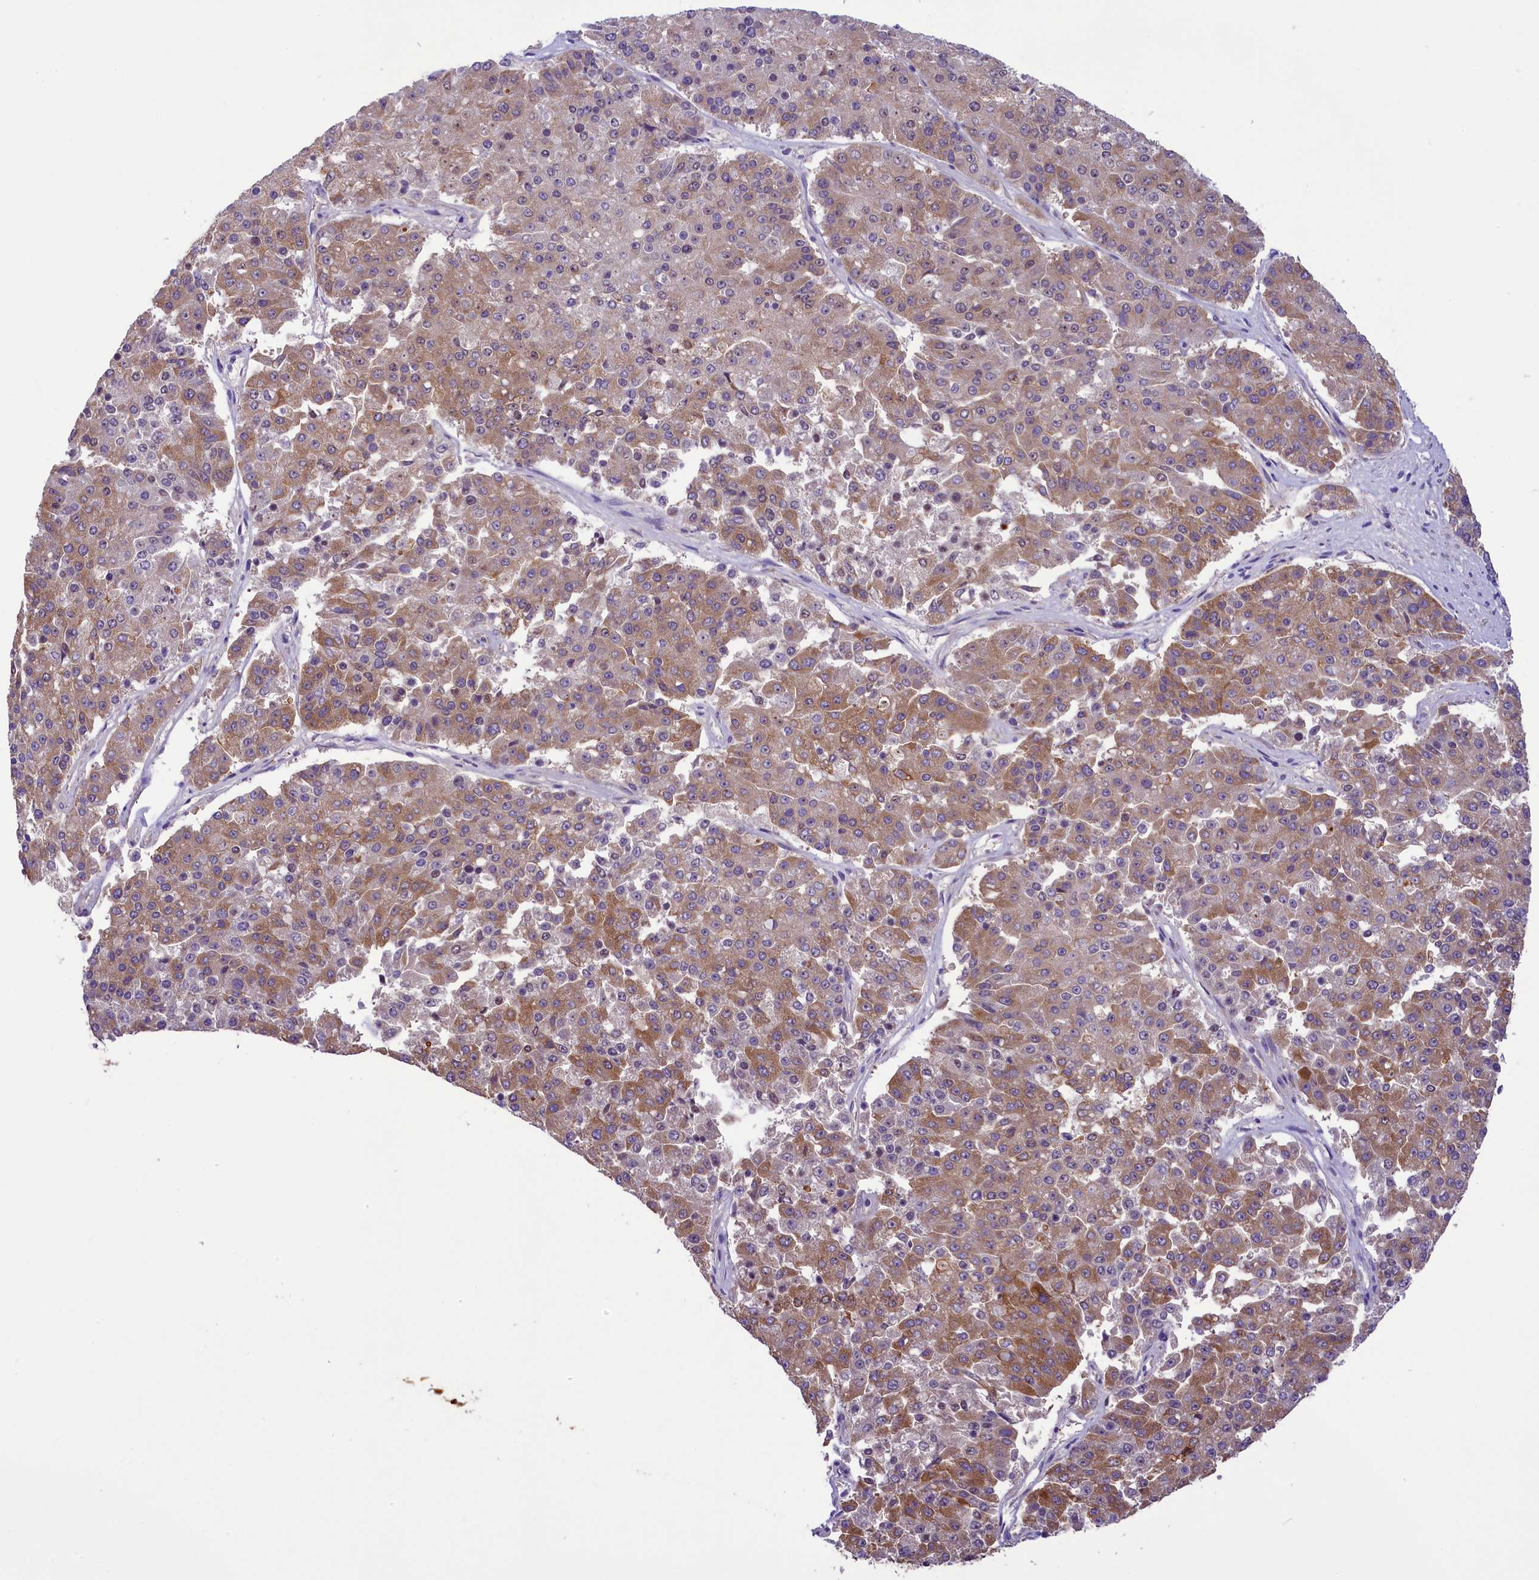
{"staining": {"intensity": "moderate", "quantity": ">75%", "location": "cytoplasmic/membranous"}, "tissue": "pancreatic cancer", "cell_type": "Tumor cells", "image_type": "cancer", "snomed": [{"axis": "morphology", "description": "Adenocarcinoma, NOS"}, {"axis": "topography", "description": "Pancreas"}], "caption": "Immunohistochemical staining of pancreatic cancer (adenocarcinoma) demonstrates medium levels of moderate cytoplasmic/membranous protein positivity in about >75% of tumor cells.", "gene": "LARP4", "patient": {"sex": "male", "age": 50}}